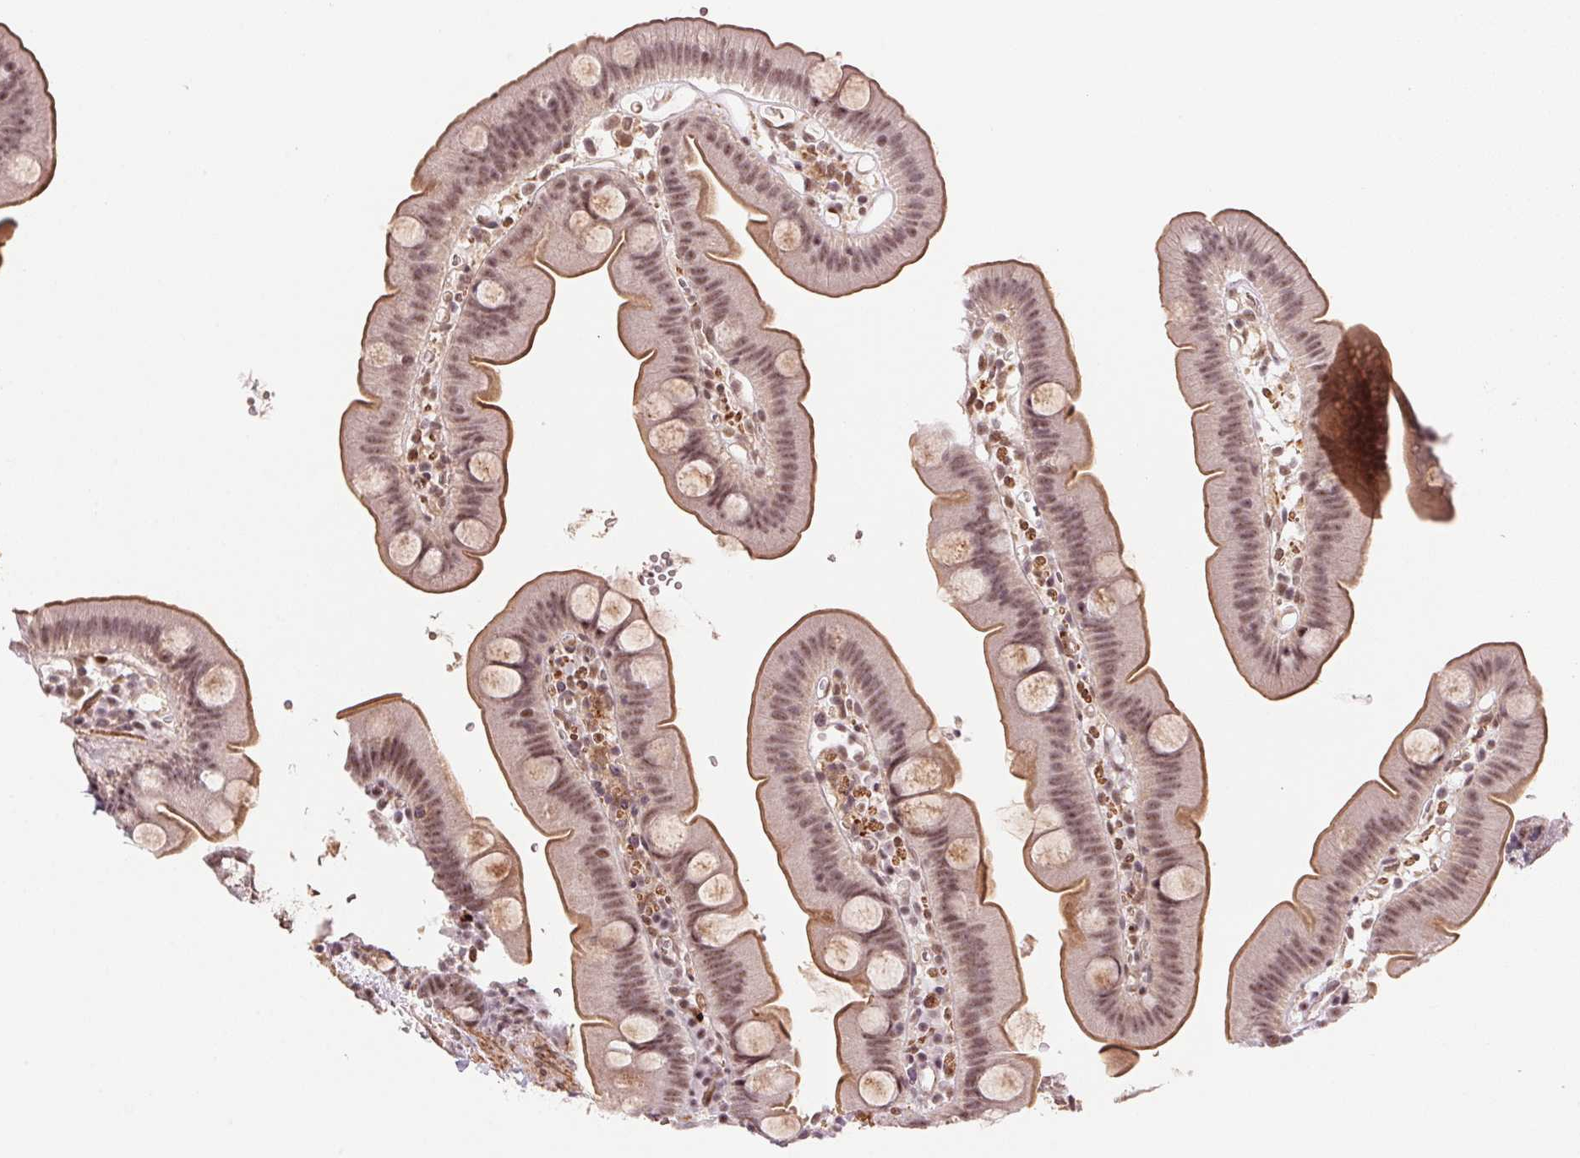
{"staining": {"intensity": "moderate", "quantity": ">75%", "location": "cytoplasmic/membranous,nuclear"}, "tissue": "small intestine", "cell_type": "Glandular cells", "image_type": "normal", "snomed": [{"axis": "morphology", "description": "Normal tissue, NOS"}, {"axis": "topography", "description": "Small intestine"}], "caption": "Protein expression analysis of benign human small intestine reveals moderate cytoplasmic/membranous,nuclear expression in about >75% of glandular cells. (brown staining indicates protein expression, while blue staining denotes nuclei).", "gene": "HNRNPDL", "patient": {"sex": "female", "age": 68}}